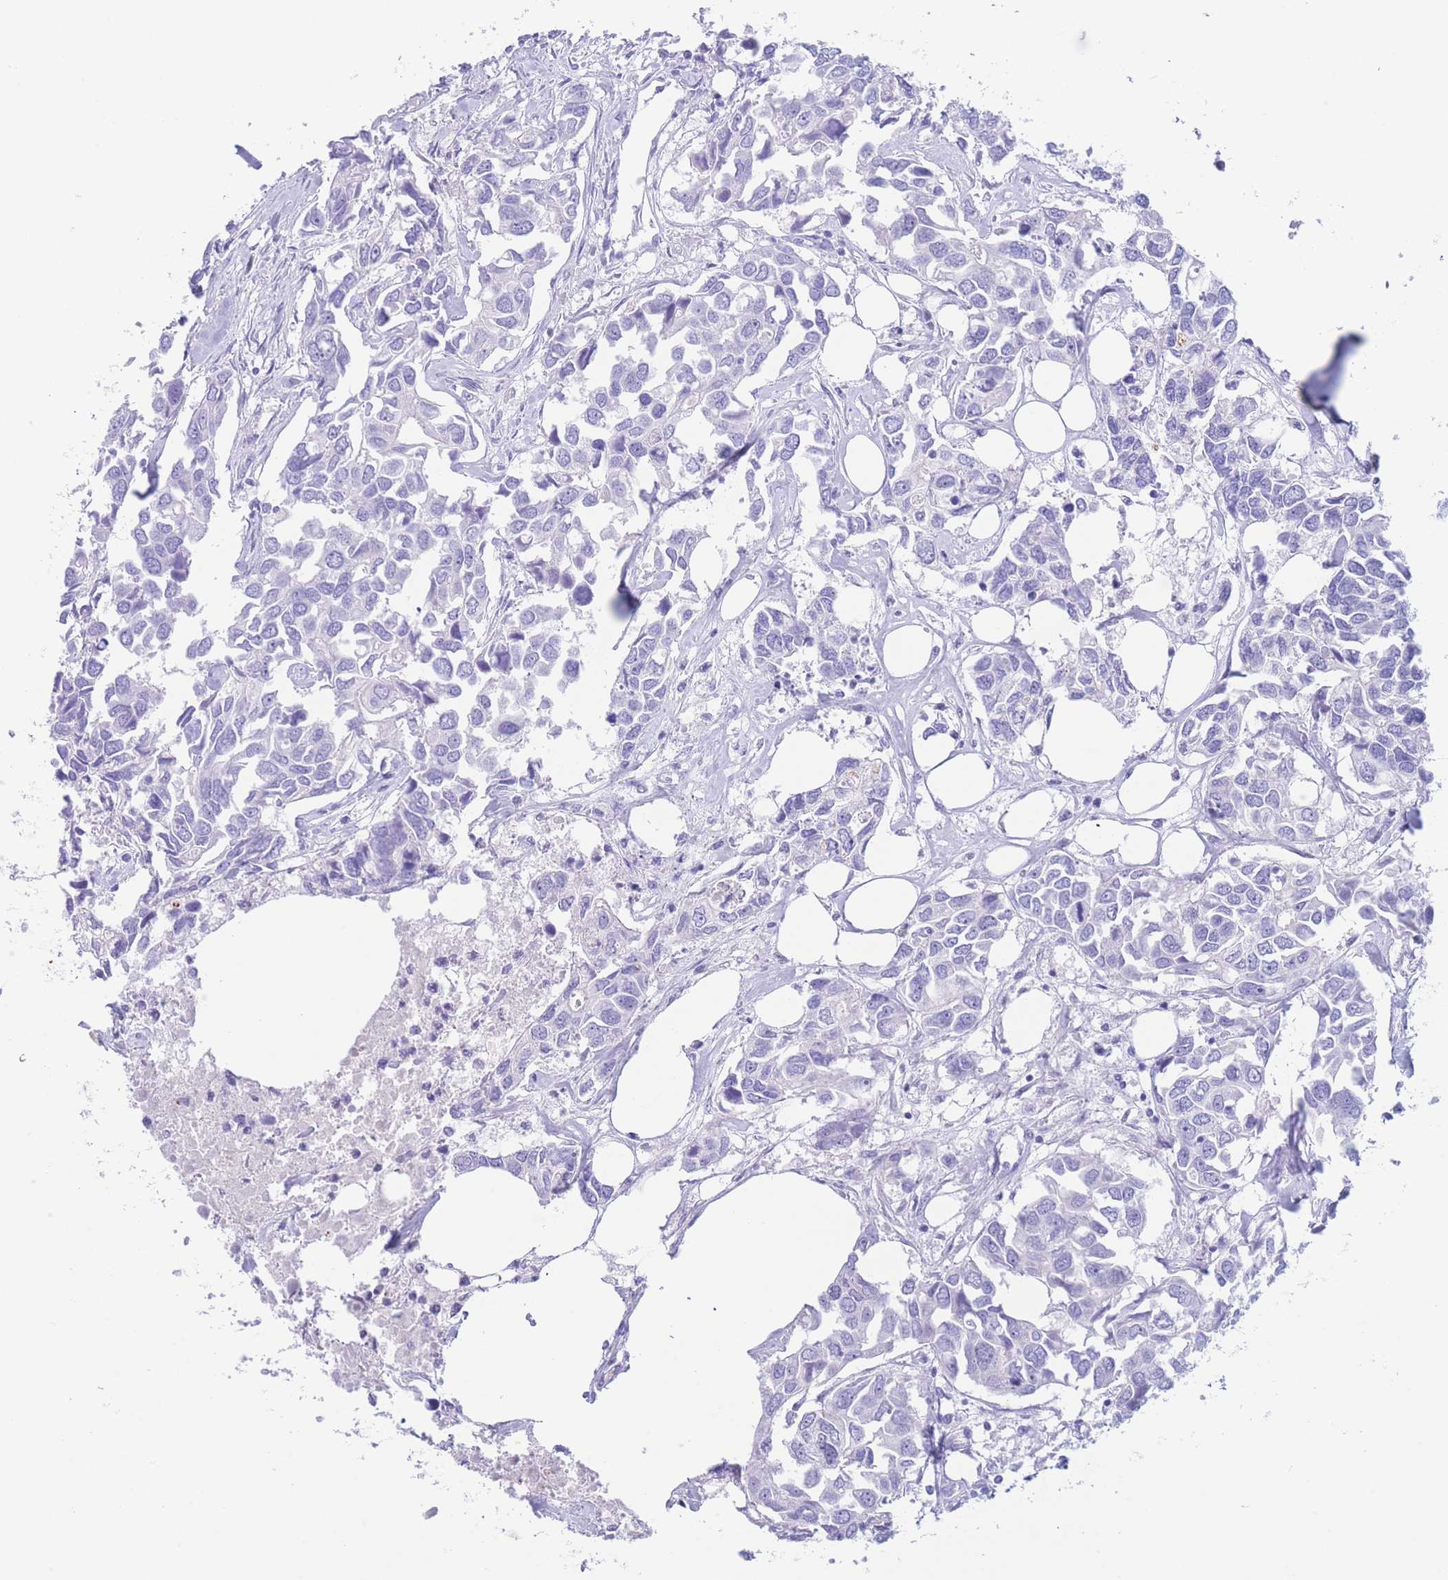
{"staining": {"intensity": "negative", "quantity": "none", "location": "none"}, "tissue": "breast cancer", "cell_type": "Tumor cells", "image_type": "cancer", "snomed": [{"axis": "morphology", "description": "Duct carcinoma"}, {"axis": "topography", "description": "Breast"}], "caption": "A histopathology image of human intraductal carcinoma (breast) is negative for staining in tumor cells. The staining was performed using DAB (3,3'-diaminobenzidine) to visualize the protein expression in brown, while the nuclei were stained in blue with hematoxylin (Magnification: 20x).", "gene": "SLCO1B3", "patient": {"sex": "female", "age": 83}}